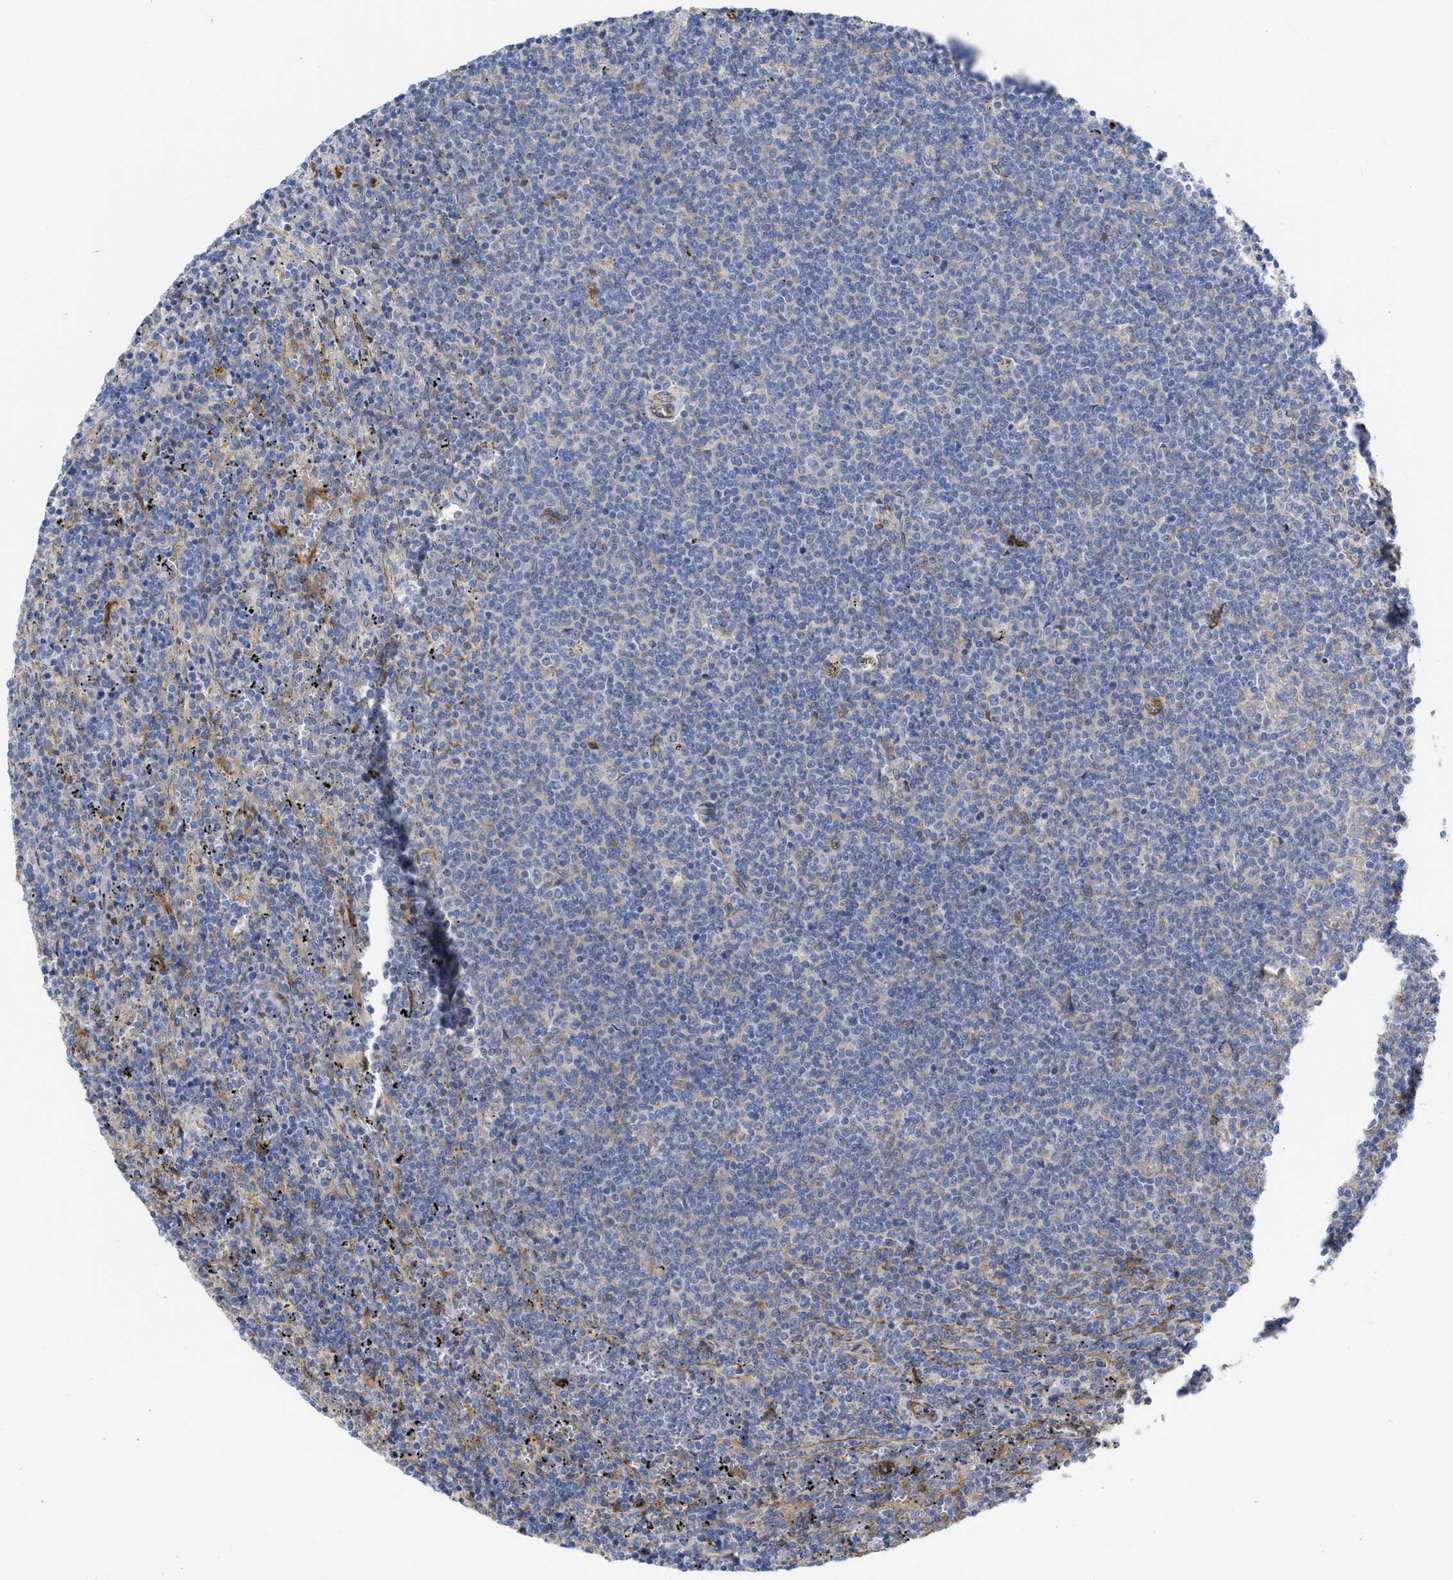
{"staining": {"intensity": "negative", "quantity": "none", "location": "none"}, "tissue": "lymphoma", "cell_type": "Tumor cells", "image_type": "cancer", "snomed": [{"axis": "morphology", "description": "Malignant lymphoma, non-Hodgkin's type, Low grade"}, {"axis": "topography", "description": "Spleen"}], "caption": "Immunohistochemical staining of human lymphoma demonstrates no significant positivity in tumor cells.", "gene": "HS3ST5", "patient": {"sex": "female", "age": 50}}